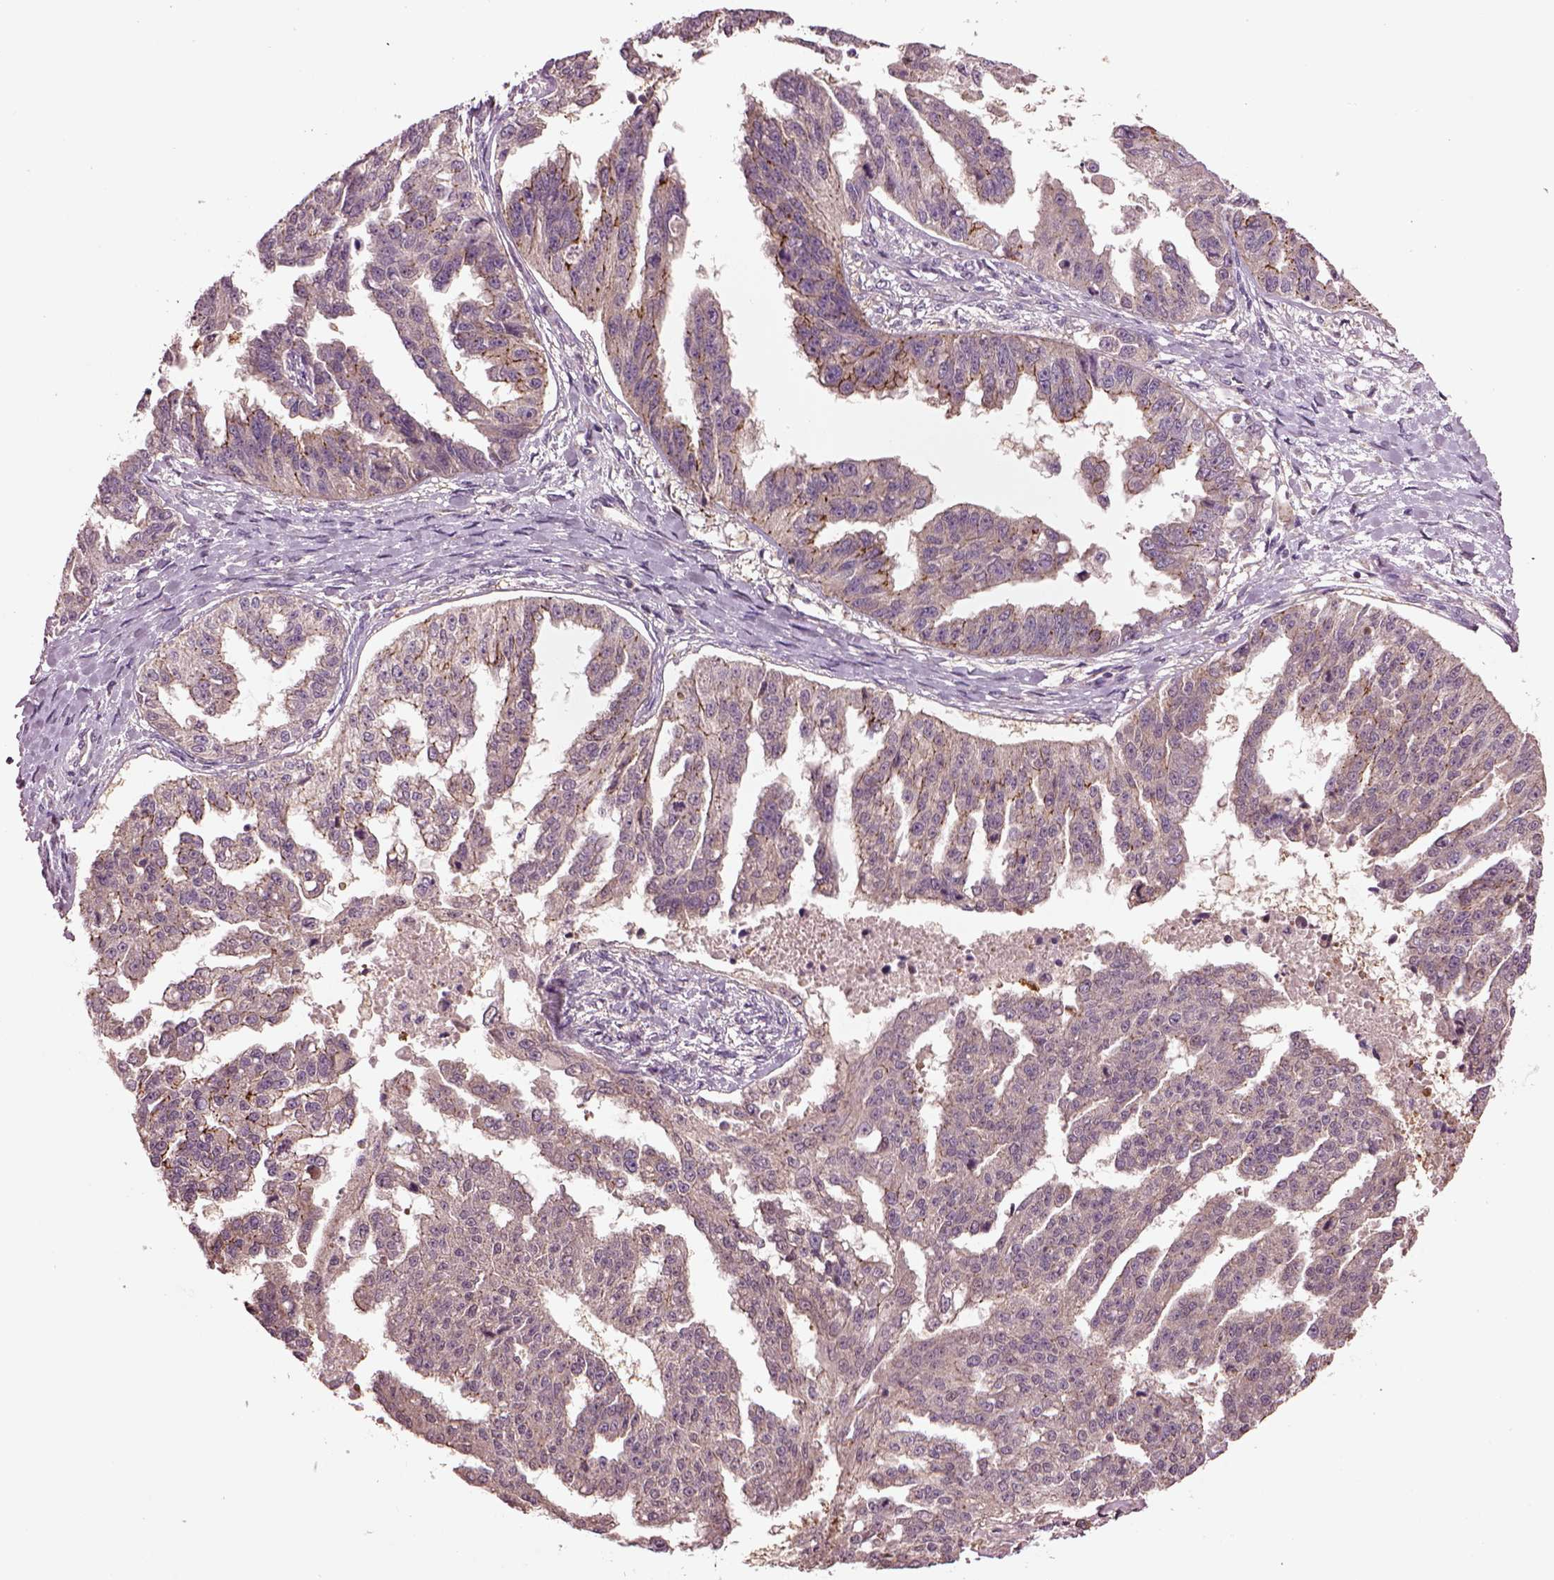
{"staining": {"intensity": "weak", "quantity": "25%-75%", "location": "cytoplasmic/membranous"}, "tissue": "ovarian cancer", "cell_type": "Tumor cells", "image_type": "cancer", "snomed": [{"axis": "morphology", "description": "Cystadenocarcinoma, serous, NOS"}, {"axis": "topography", "description": "Ovary"}], "caption": "Human ovarian cancer (serous cystadenocarcinoma) stained with a protein marker demonstrates weak staining in tumor cells.", "gene": "MTHFS", "patient": {"sex": "female", "age": 58}}